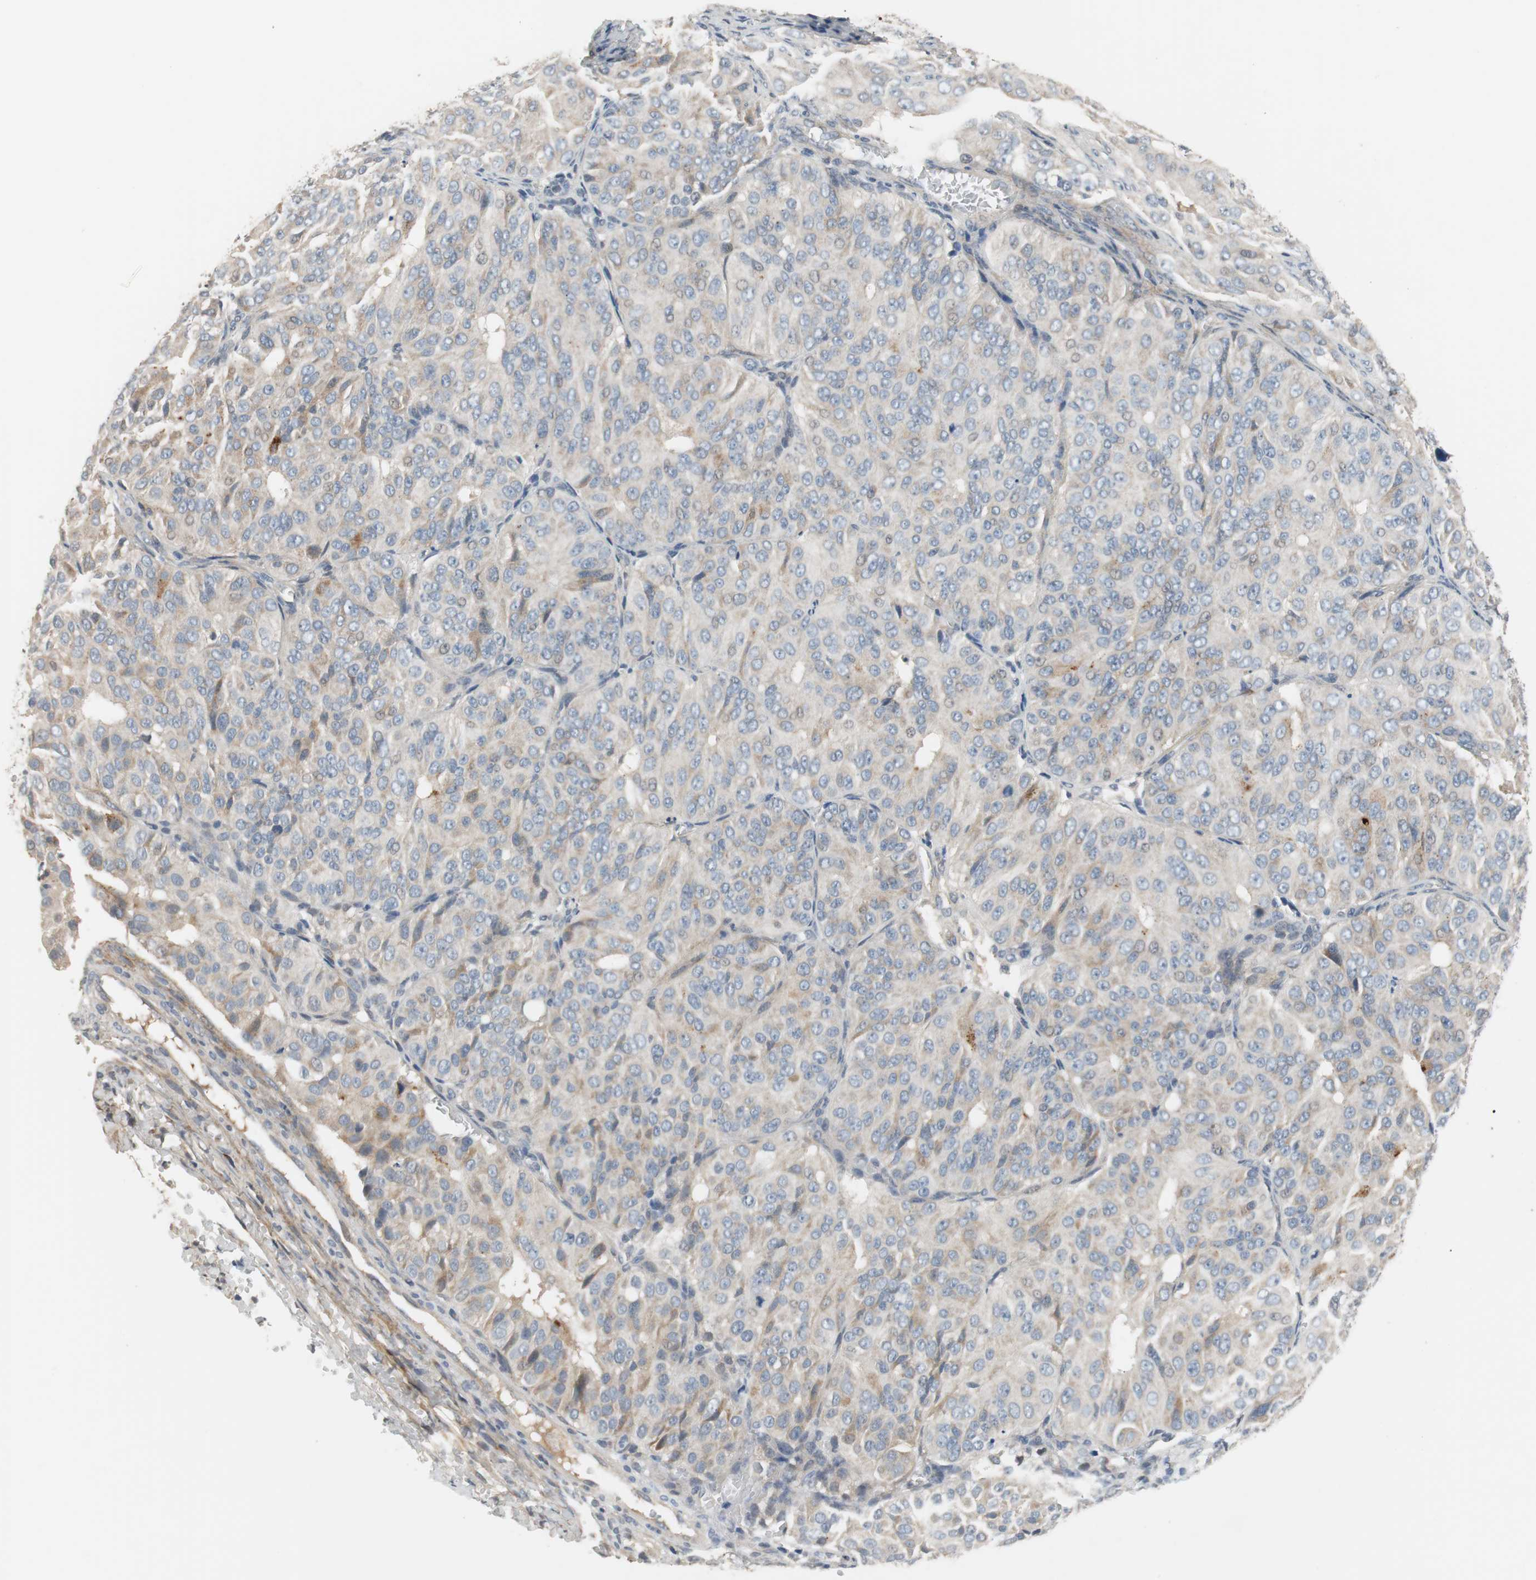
{"staining": {"intensity": "weak", "quantity": "25%-75%", "location": "cytoplasmic/membranous"}, "tissue": "ovarian cancer", "cell_type": "Tumor cells", "image_type": "cancer", "snomed": [{"axis": "morphology", "description": "Carcinoma, endometroid"}, {"axis": "topography", "description": "Ovary"}], "caption": "The immunohistochemical stain highlights weak cytoplasmic/membranous expression in tumor cells of endometroid carcinoma (ovarian) tissue.", "gene": "COL12A1", "patient": {"sex": "female", "age": 51}}